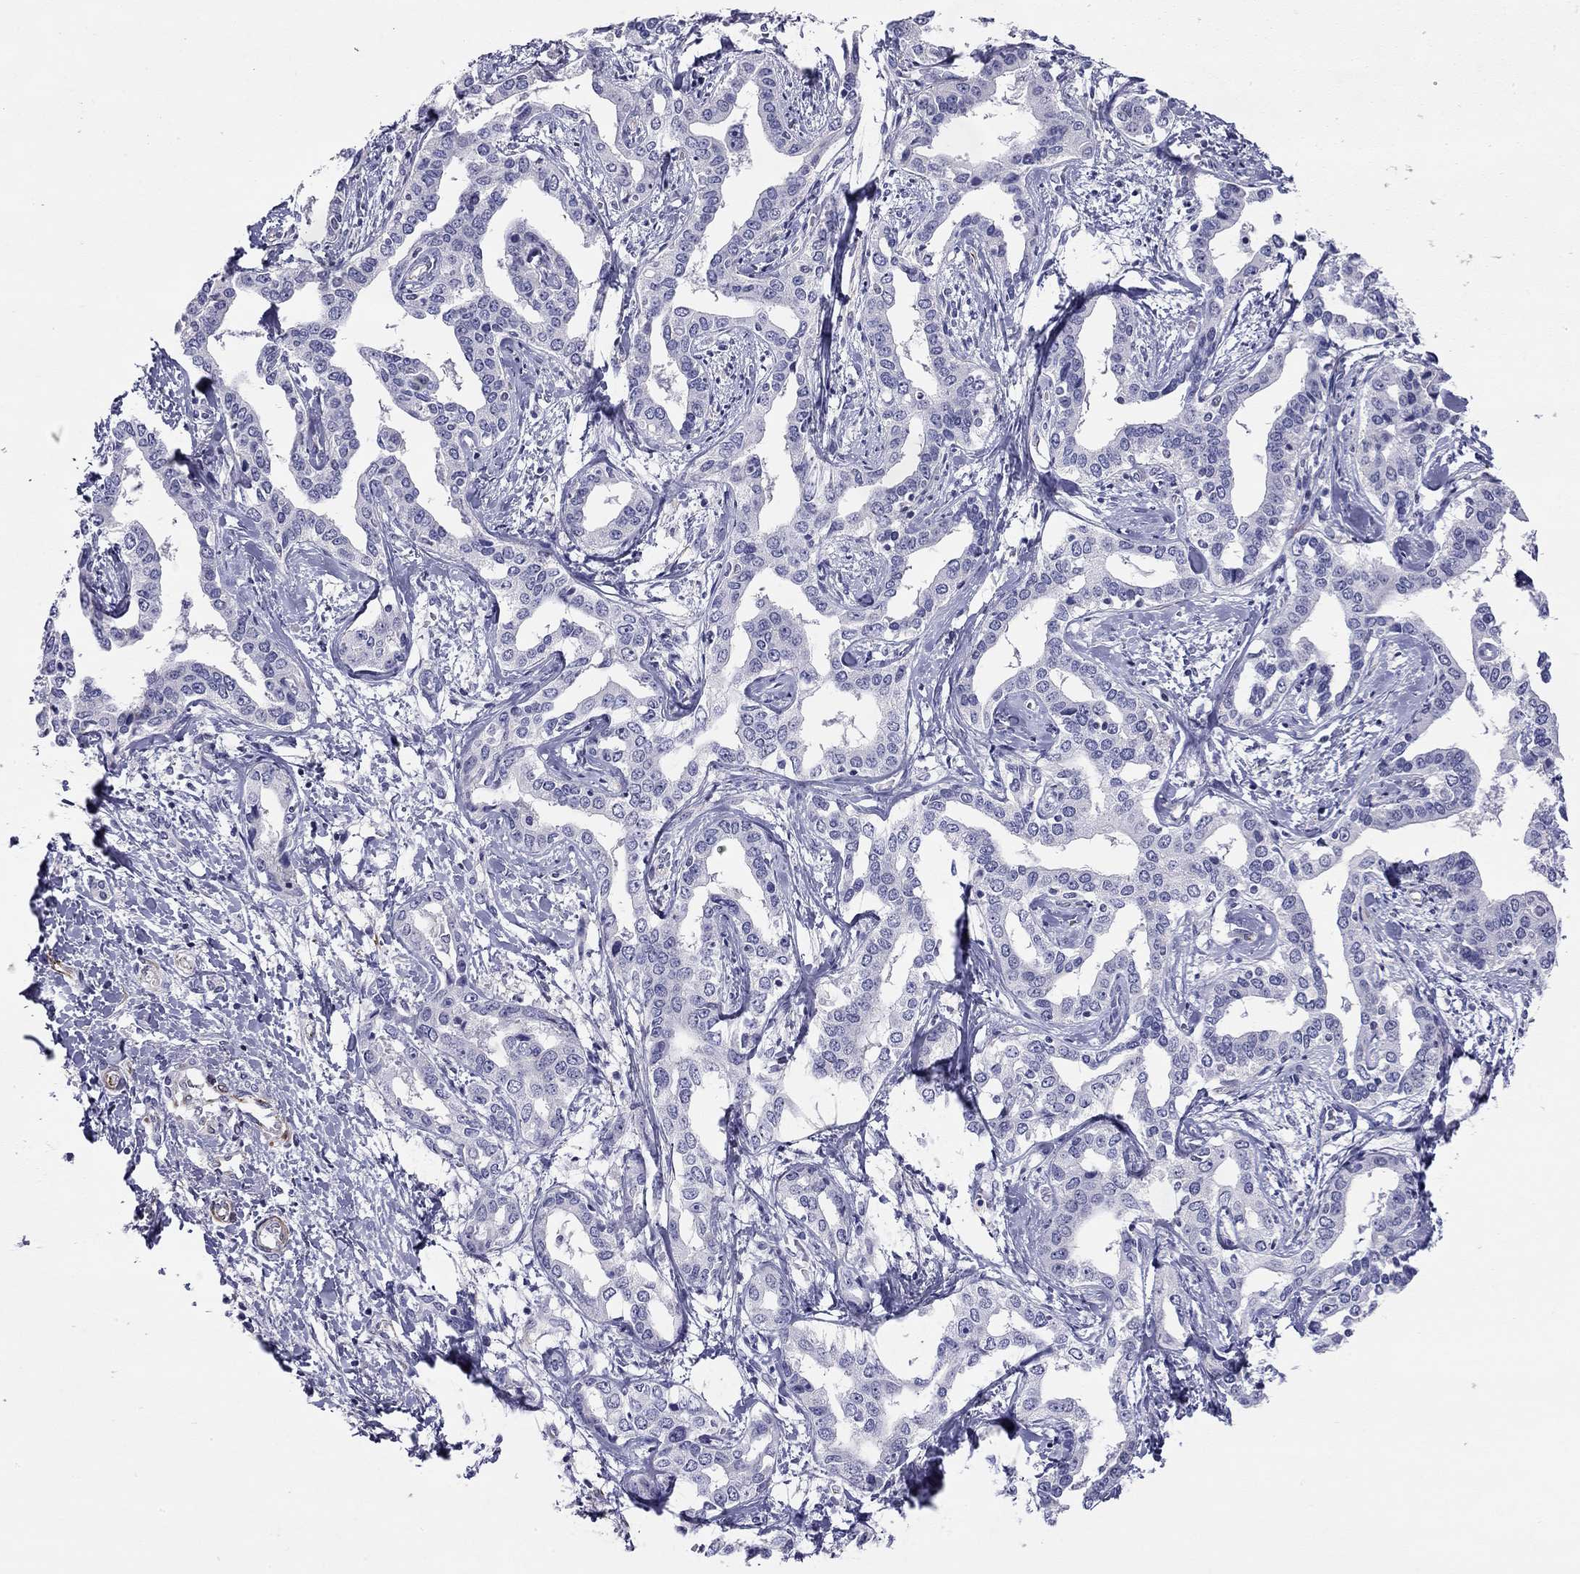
{"staining": {"intensity": "negative", "quantity": "none", "location": "none"}, "tissue": "liver cancer", "cell_type": "Tumor cells", "image_type": "cancer", "snomed": [{"axis": "morphology", "description": "Cholangiocarcinoma"}, {"axis": "topography", "description": "Liver"}], "caption": "The histopathology image demonstrates no staining of tumor cells in cholangiocarcinoma (liver).", "gene": "RTL1", "patient": {"sex": "male", "age": 59}}